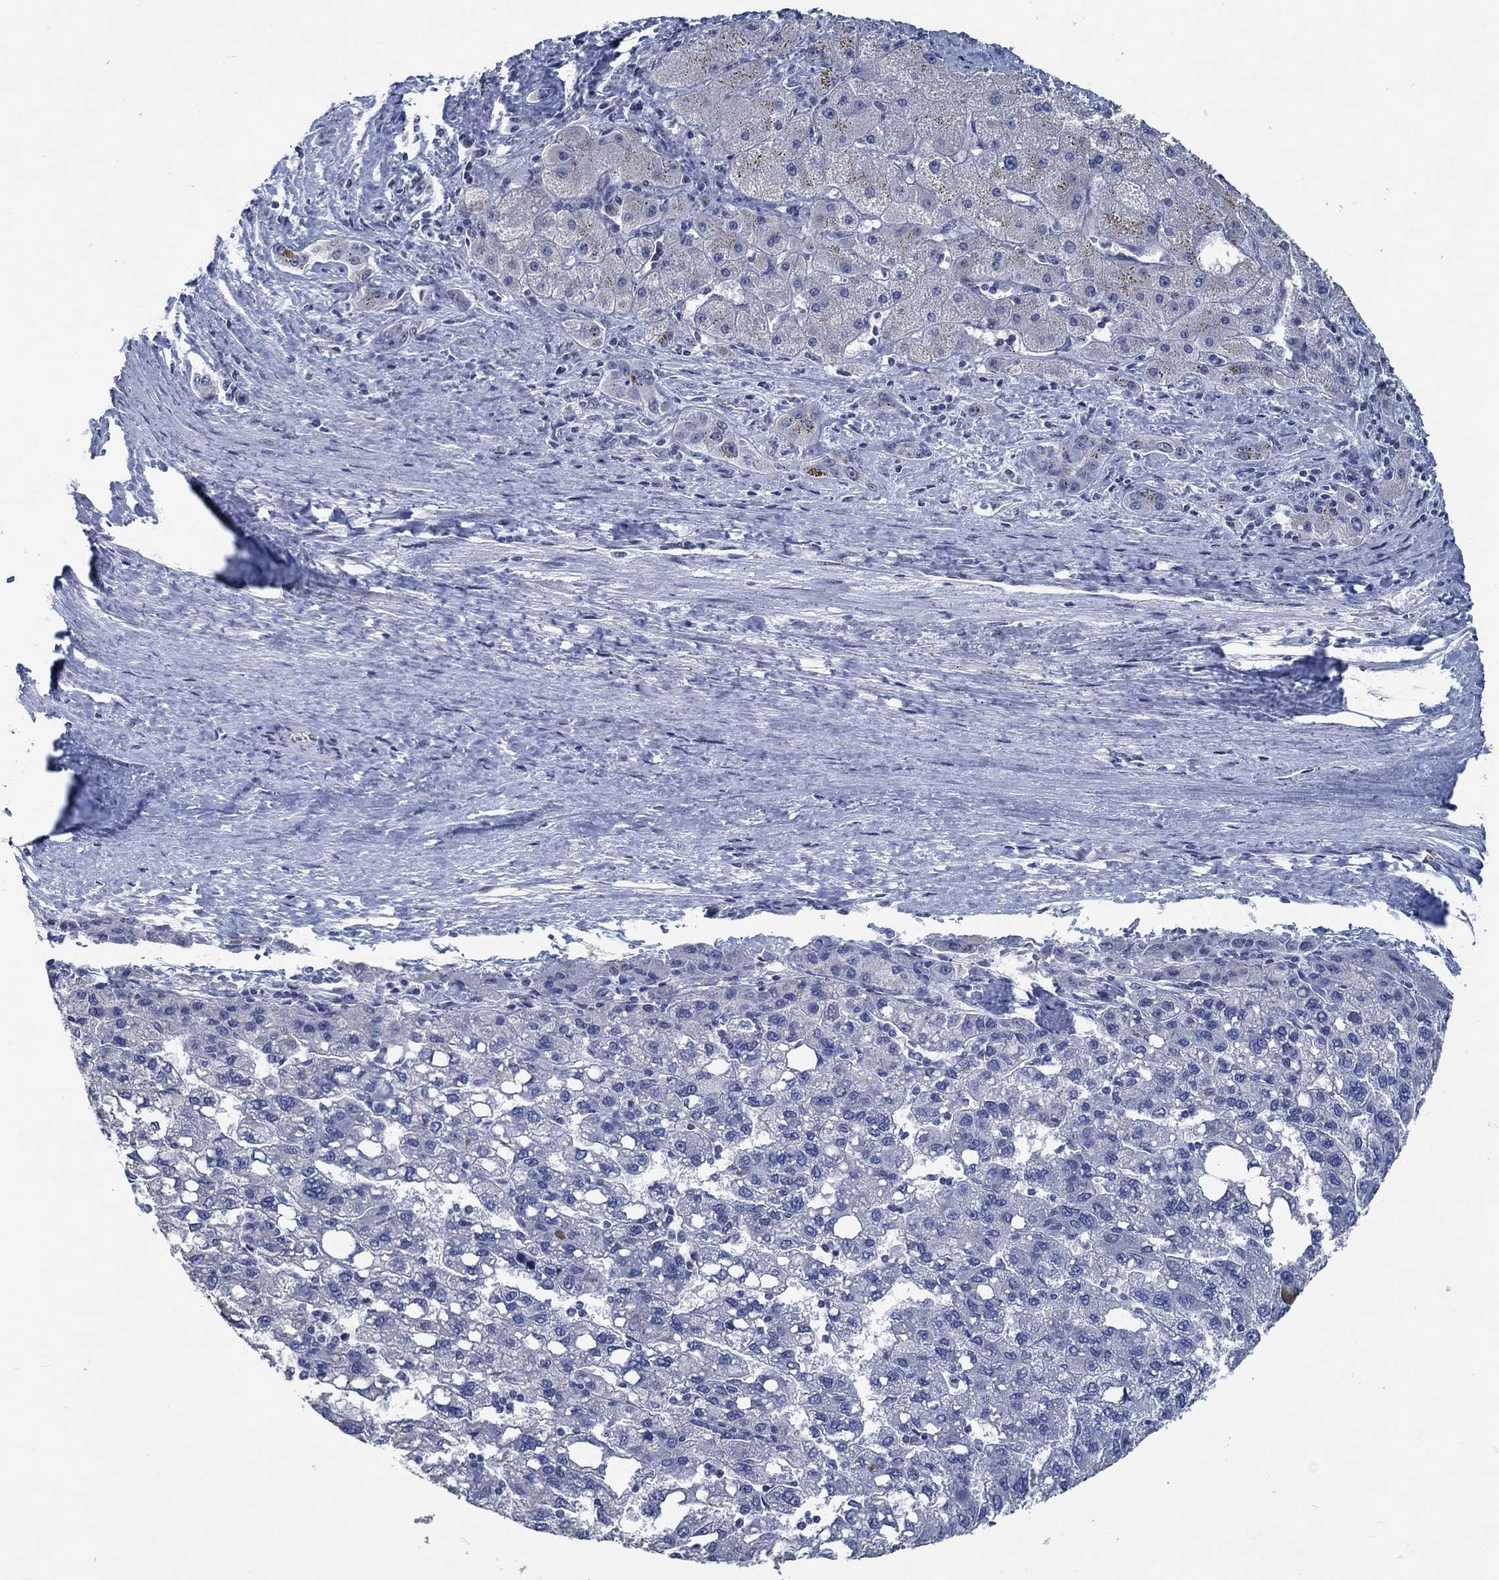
{"staining": {"intensity": "negative", "quantity": "none", "location": "none"}, "tissue": "liver cancer", "cell_type": "Tumor cells", "image_type": "cancer", "snomed": [{"axis": "morphology", "description": "Carcinoma, Hepatocellular, NOS"}, {"axis": "topography", "description": "Liver"}], "caption": "Immunohistochemical staining of liver cancer reveals no significant positivity in tumor cells.", "gene": "OBSCN", "patient": {"sex": "female", "age": 82}}